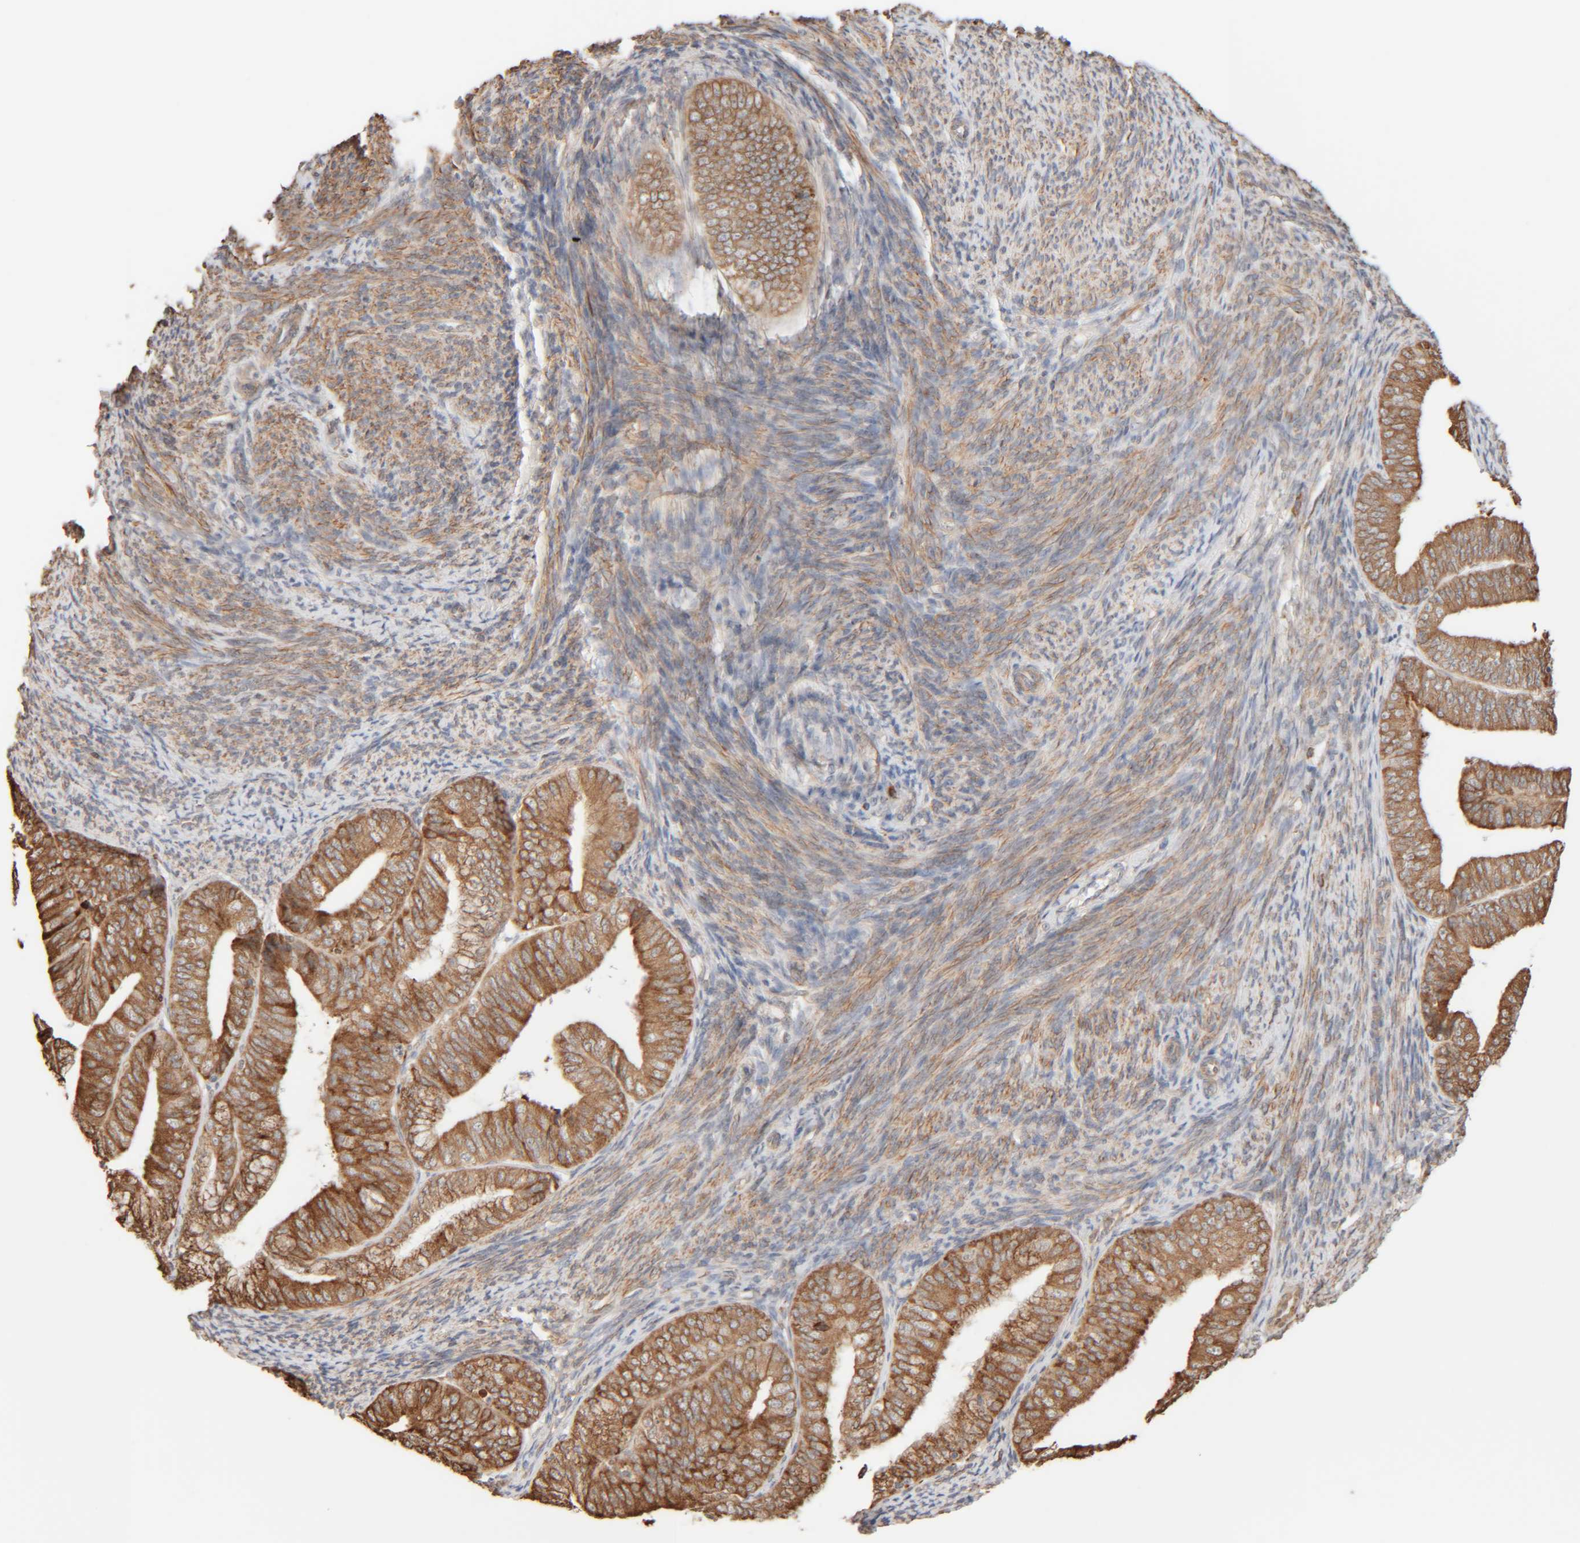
{"staining": {"intensity": "moderate", "quantity": ">75%", "location": "cytoplasmic/membranous"}, "tissue": "endometrial cancer", "cell_type": "Tumor cells", "image_type": "cancer", "snomed": [{"axis": "morphology", "description": "Adenocarcinoma, NOS"}, {"axis": "topography", "description": "Endometrium"}], "caption": "An image of human endometrial adenocarcinoma stained for a protein displays moderate cytoplasmic/membranous brown staining in tumor cells. The staining is performed using DAB brown chromogen to label protein expression. The nuclei are counter-stained blue using hematoxylin.", "gene": "INTS1", "patient": {"sex": "female", "age": 63}}